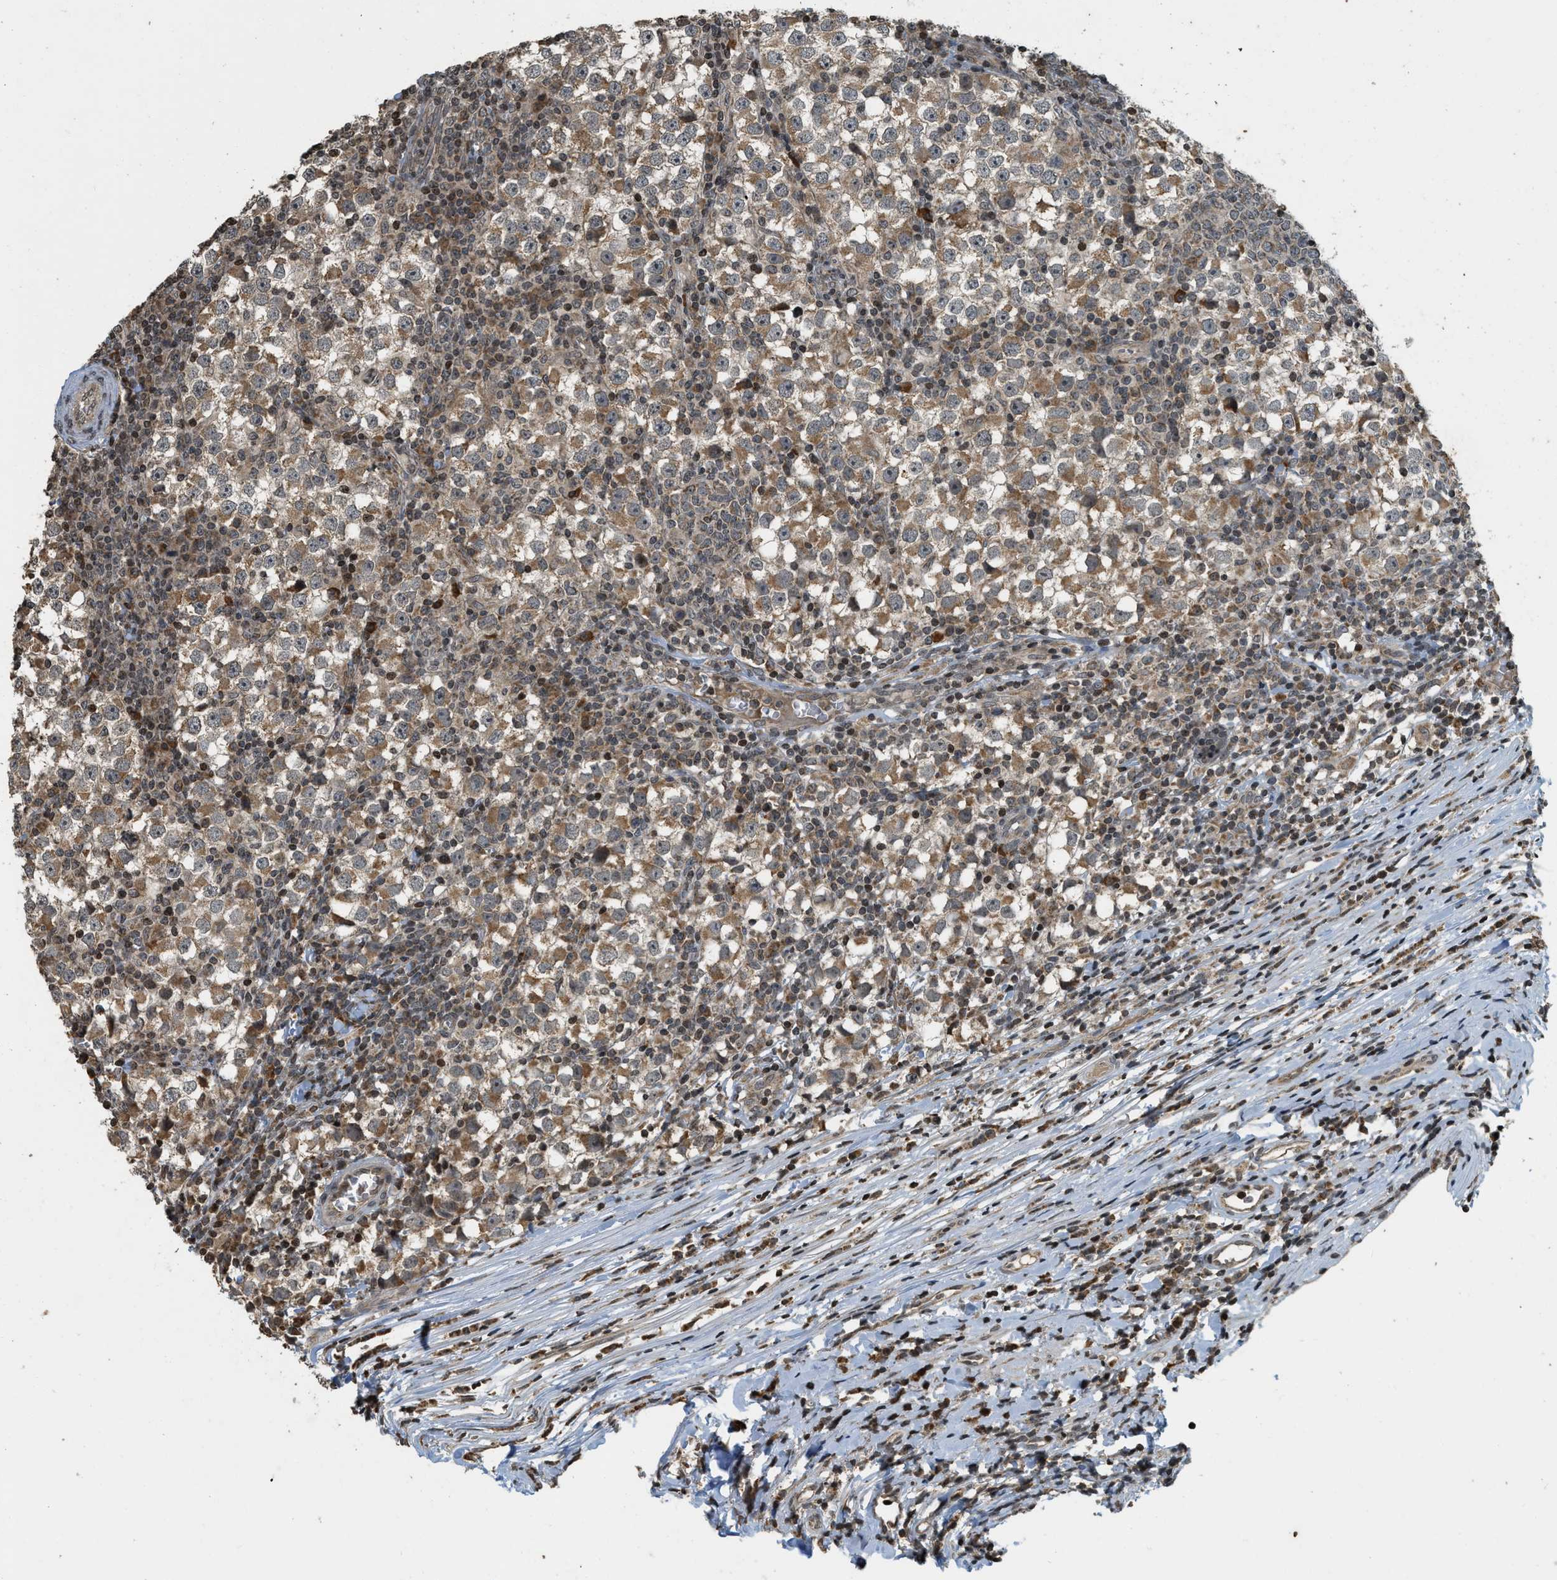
{"staining": {"intensity": "moderate", "quantity": "25%-75%", "location": "cytoplasmic/membranous,nuclear"}, "tissue": "testis cancer", "cell_type": "Tumor cells", "image_type": "cancer", "snomed": [{"axis": "morphology", "description": "Seminoma, NOS"}, {"axis": "topography", "description": "Testis"}], "caption": "Approximately 25%-75% of tumor cells in human testis cancer (seminoma) show moderate cytoplasmic/membranous and nuclear protein expression as visualized by brown immunohistochemical staining.", "gene": "SIAH1", "patient": {"sex": "male", "age": 65}}